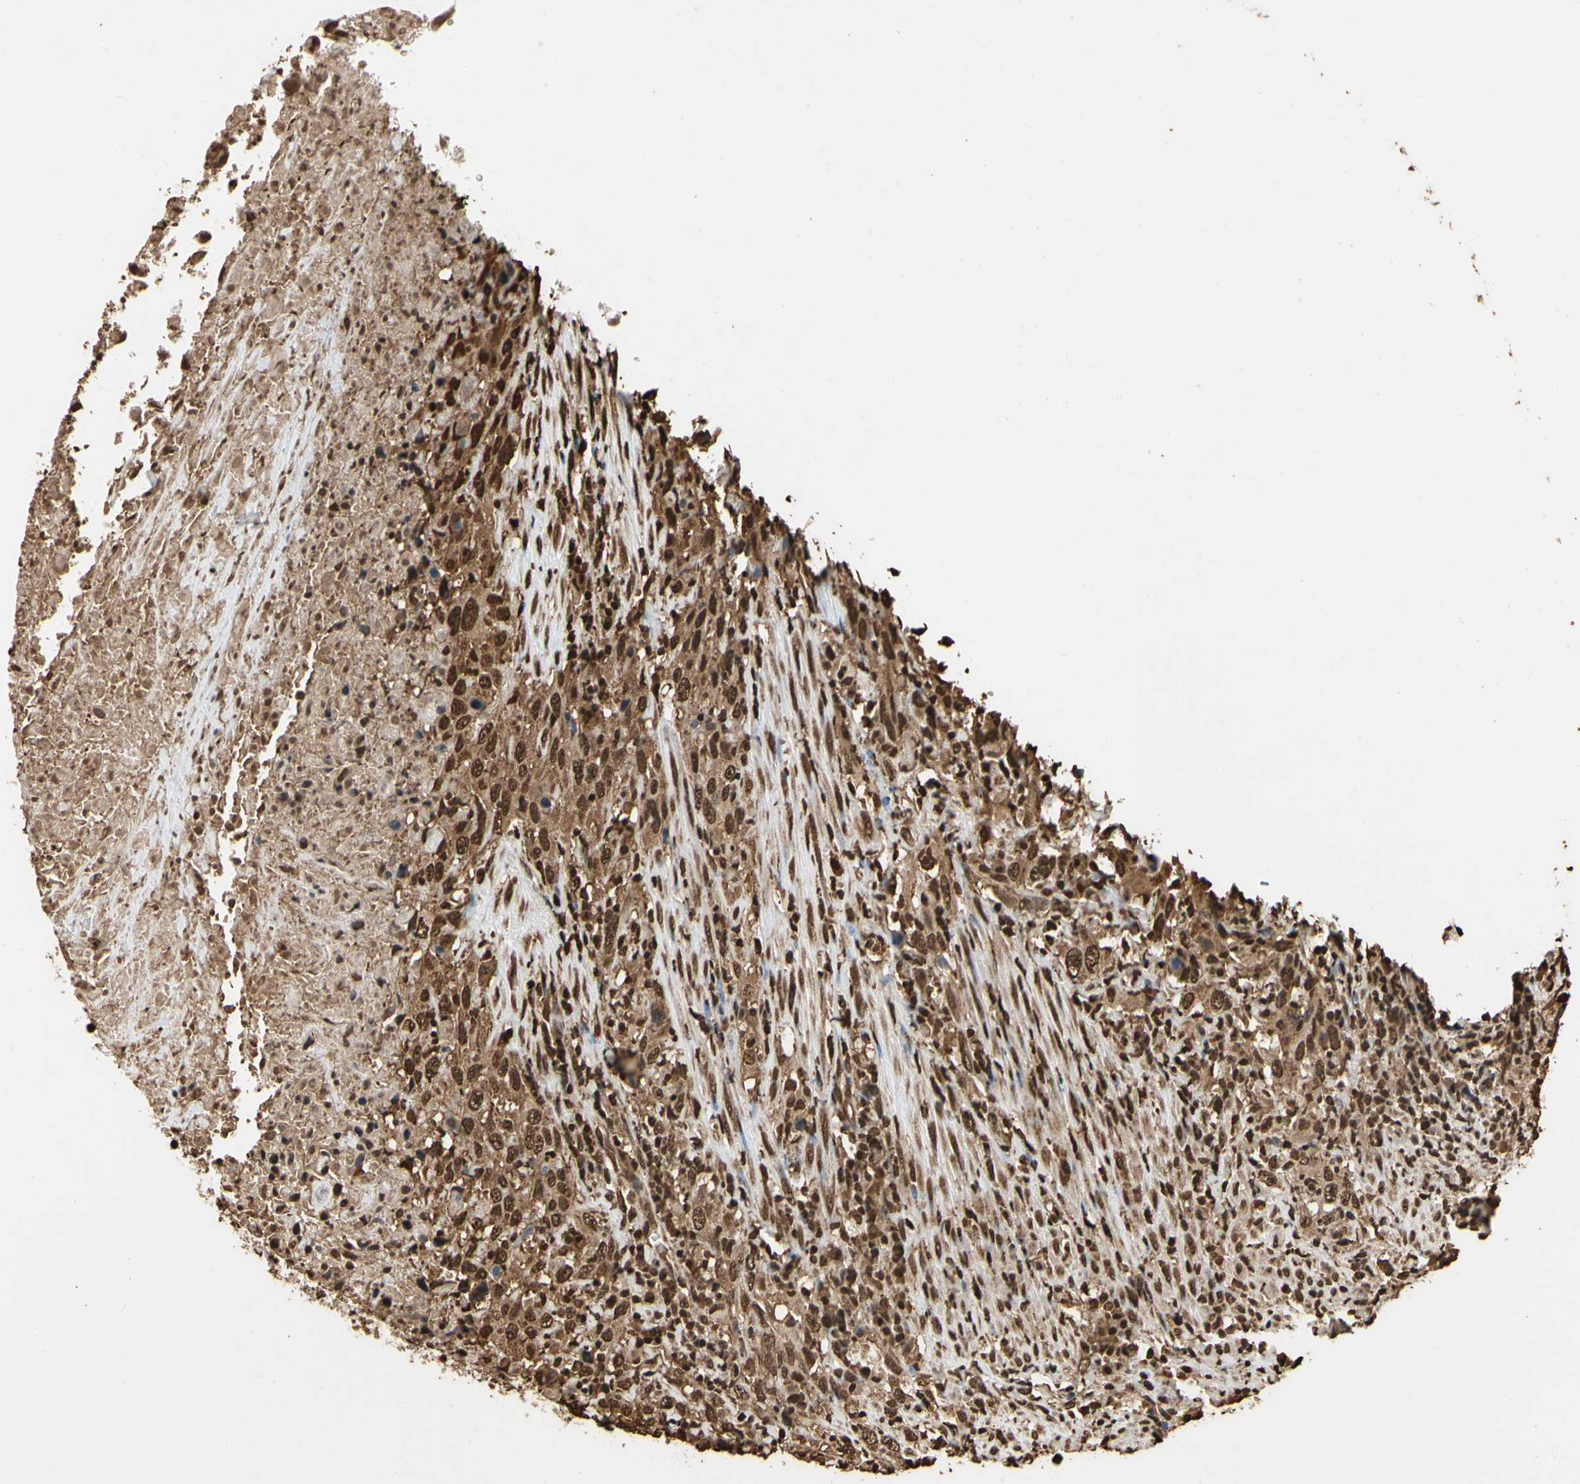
{"staining": {"intensity": "strong", "quantity": ">75%", "location": "cytoplasmic/membranous,nuclear"}, "tissue": "urothelial cancer", "cell_type": "Tumor cells", "image_type": "cancer", "snomed": [{"axis": "morphology", "description": "Urothelial carcinoma, High grade"}, {"axis": "topography", "description": "Urinary bladder"}], "caption": "This is an image of immunohistochemistry staining of urothelial cancer, which shows strong expression in the cytoplasmic/membranous and nuclear of tumor cells.", "gene": "HNRNPK", "patient": {"sex": "male", "age": 61}}